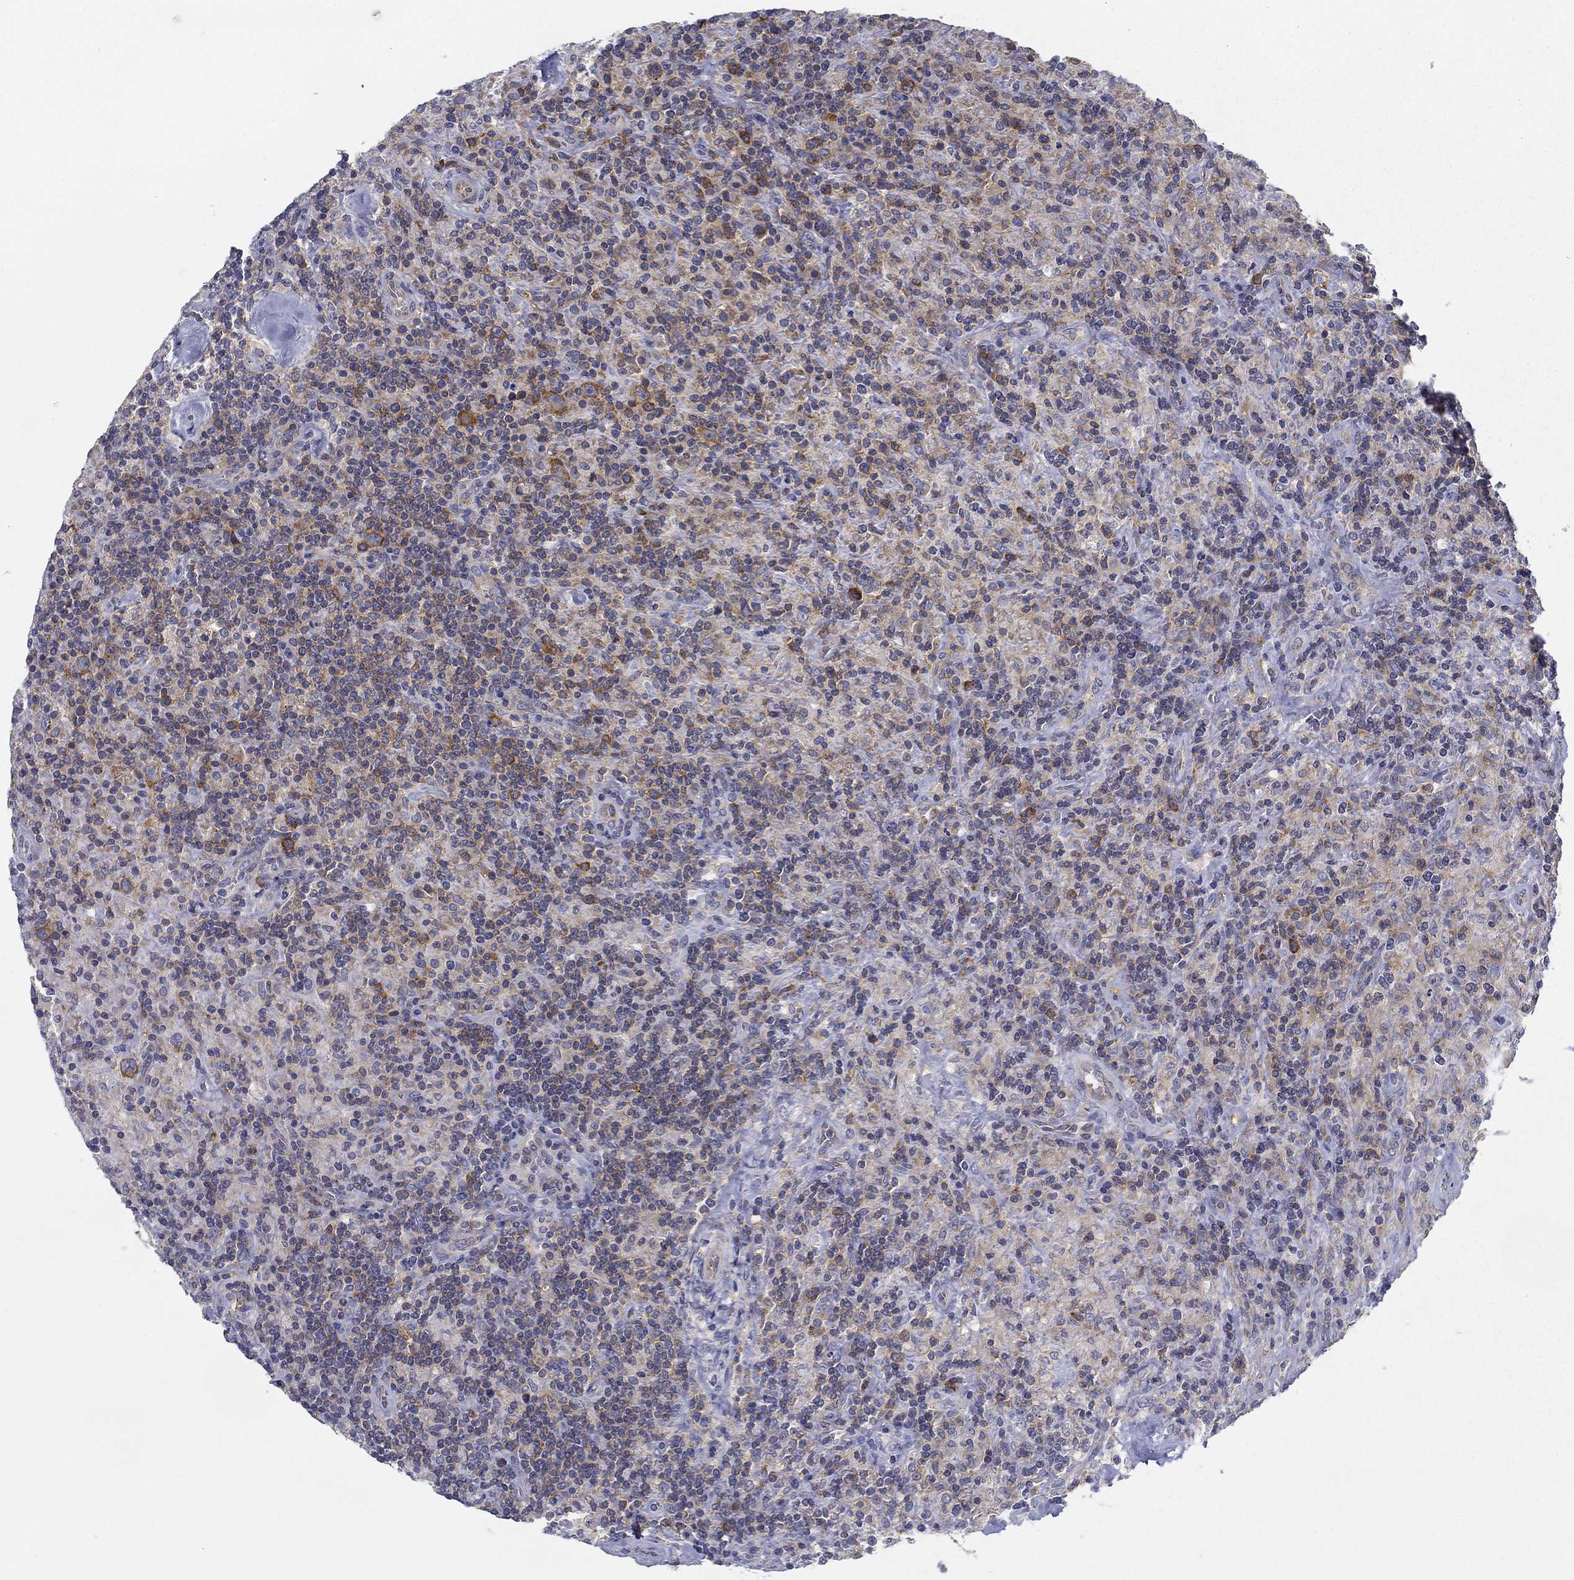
{"staining": {"intensity": "strong", "quantity": ">75%", "location": "cytoplasmic/membranous"}, "tissue": "lymphoma", "cell_type": "Tumor cells", "image_type": "cancer", "snomed": [{"axis": "morphology", "description": "Hodgkin's disease, NOS"}, {"axis": "topography", "description": "Lymph node"}], "caption": "Protein expression analysis of Hodgkin's disease reveals strong cytoplasmic/membranous expression in approximately >75% of tumor cells.", "gene": "FXR1", "patient": {"sex": "male", "age": 70}}